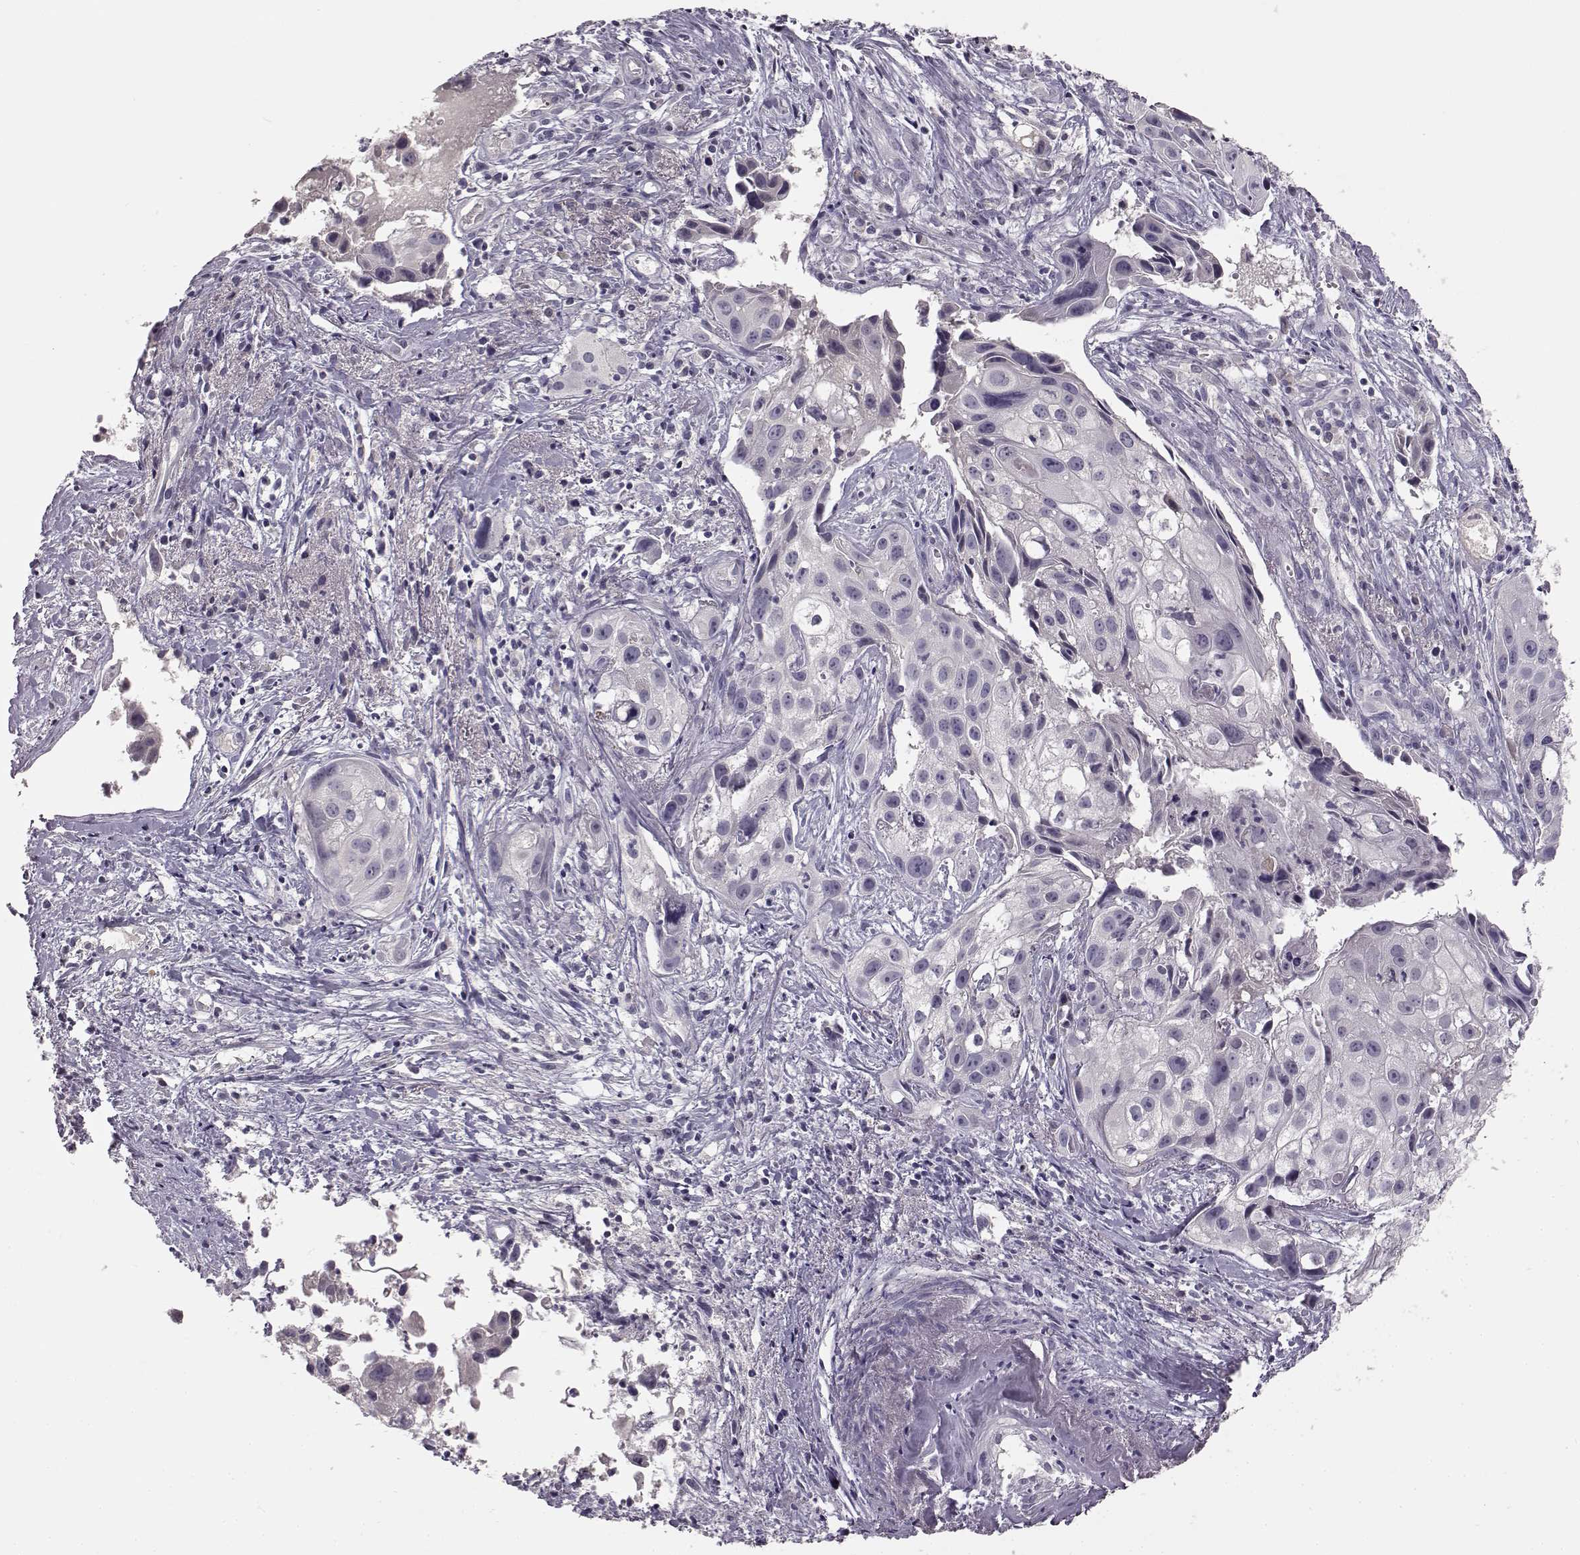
{"staining": {"intensity": "negative", "quantity": "none", "location": "none"}, "tissue": "cervical cancer", "cell_type": "Tumor cells", "image_type": "cancer", "snomed": [{"axis": "morphology", "description": "Squamous cell carcinoma, NOS"}, {"axis": "topography", "description": "Cervix"}], "caption": "Micrograph shows no significant protein expression in tumor cells of cervical cancer.", "gene": "BFSP2", "patient": {"sex": "female", "age": 53}}